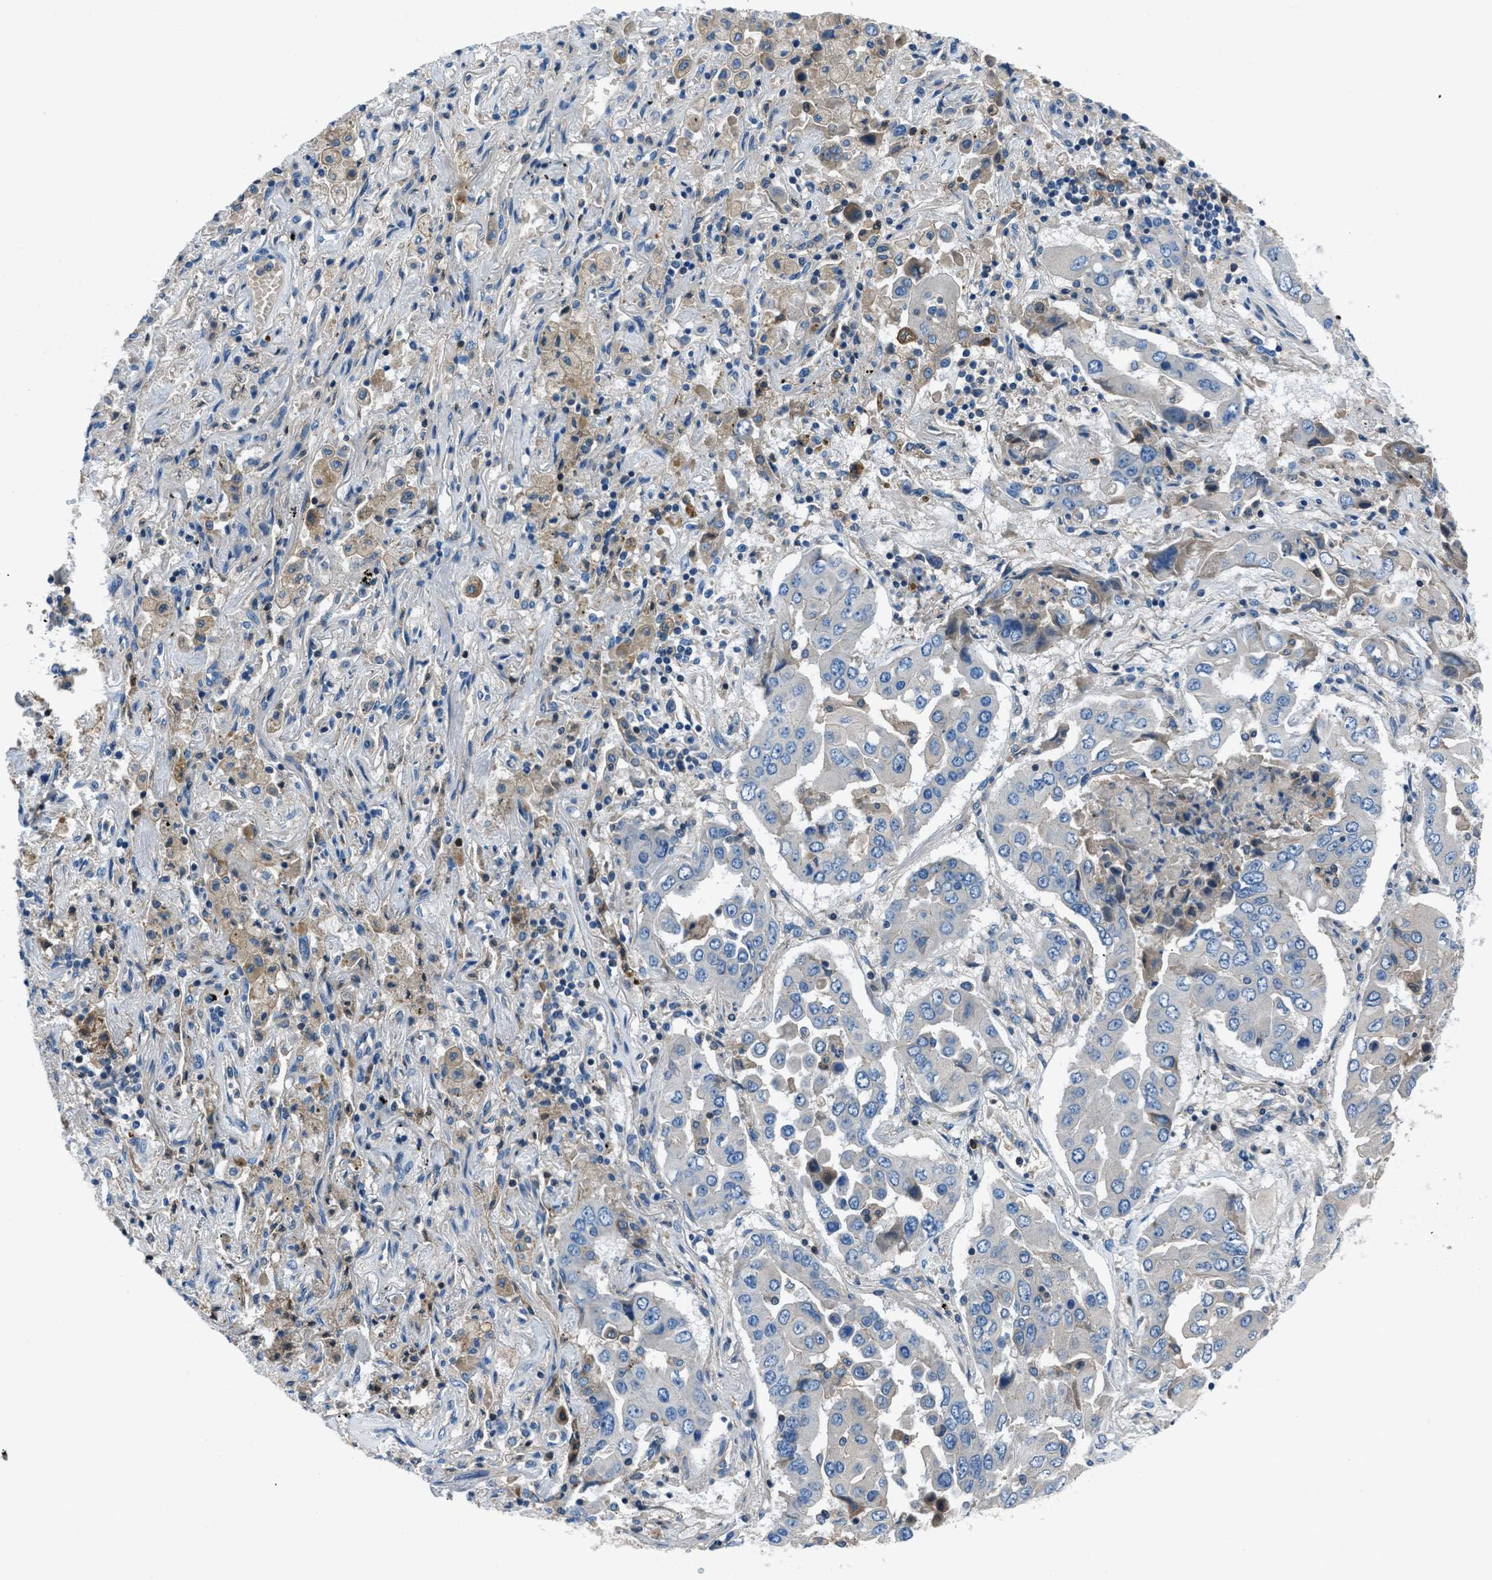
{"staining": {"intensity": "negative", "quantity": "none", "location": "none"}, "tissue": "lung cancer", "cell_type": "Tumor cells", "image_type": "cancer", "snomed": [{"axis": "morphology", "description": "Adenocarcinoma, NOS"}, {"axis": "topography", "description": "Lung"}], "caption": "Tumor cells are negative for brown protein staining in lung adenocarcinoma.", "gene": "SLC38A6", "patient": {"sex": "female", "age": 65}}